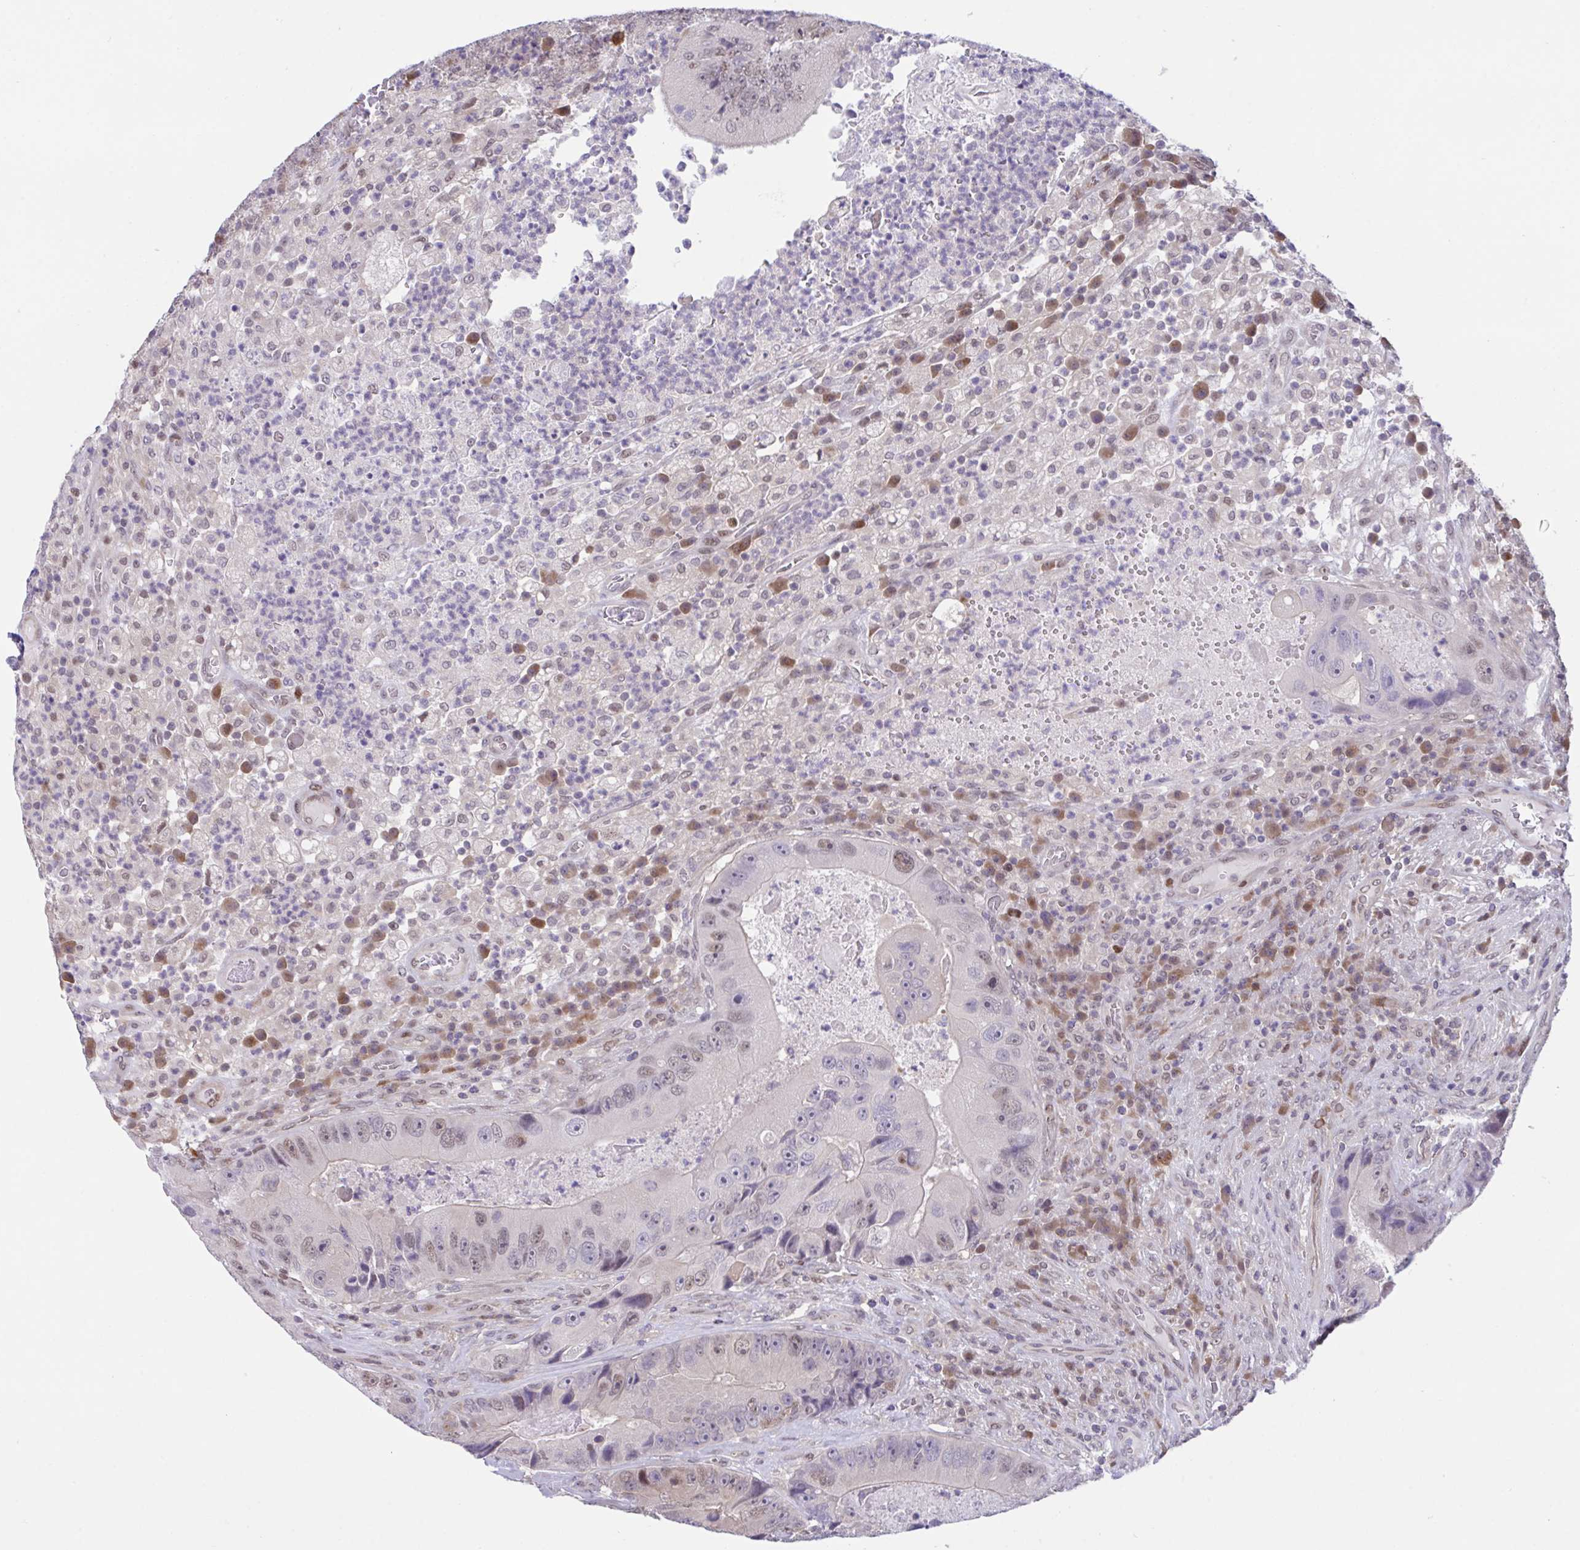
{"staining": {"intensity": "weak", "quantity": "<25%", "location": "nuclear"}, "tissue": "colorectal cancer", "cell_type": "Tumor cells", "image_type": "cancer", "snomed": [{"axis": "morphology", "description": "Adenocarcinoma, NOS"}, {"axis": "topography", "description": "Colon"}], "caption": "There is no significant expression in tumor cells of adenocarcinoma (colorectal). Nuclei are stained in blue.", "gene": "ZNF444", "patient": {"sex": "female", "age": 86}}